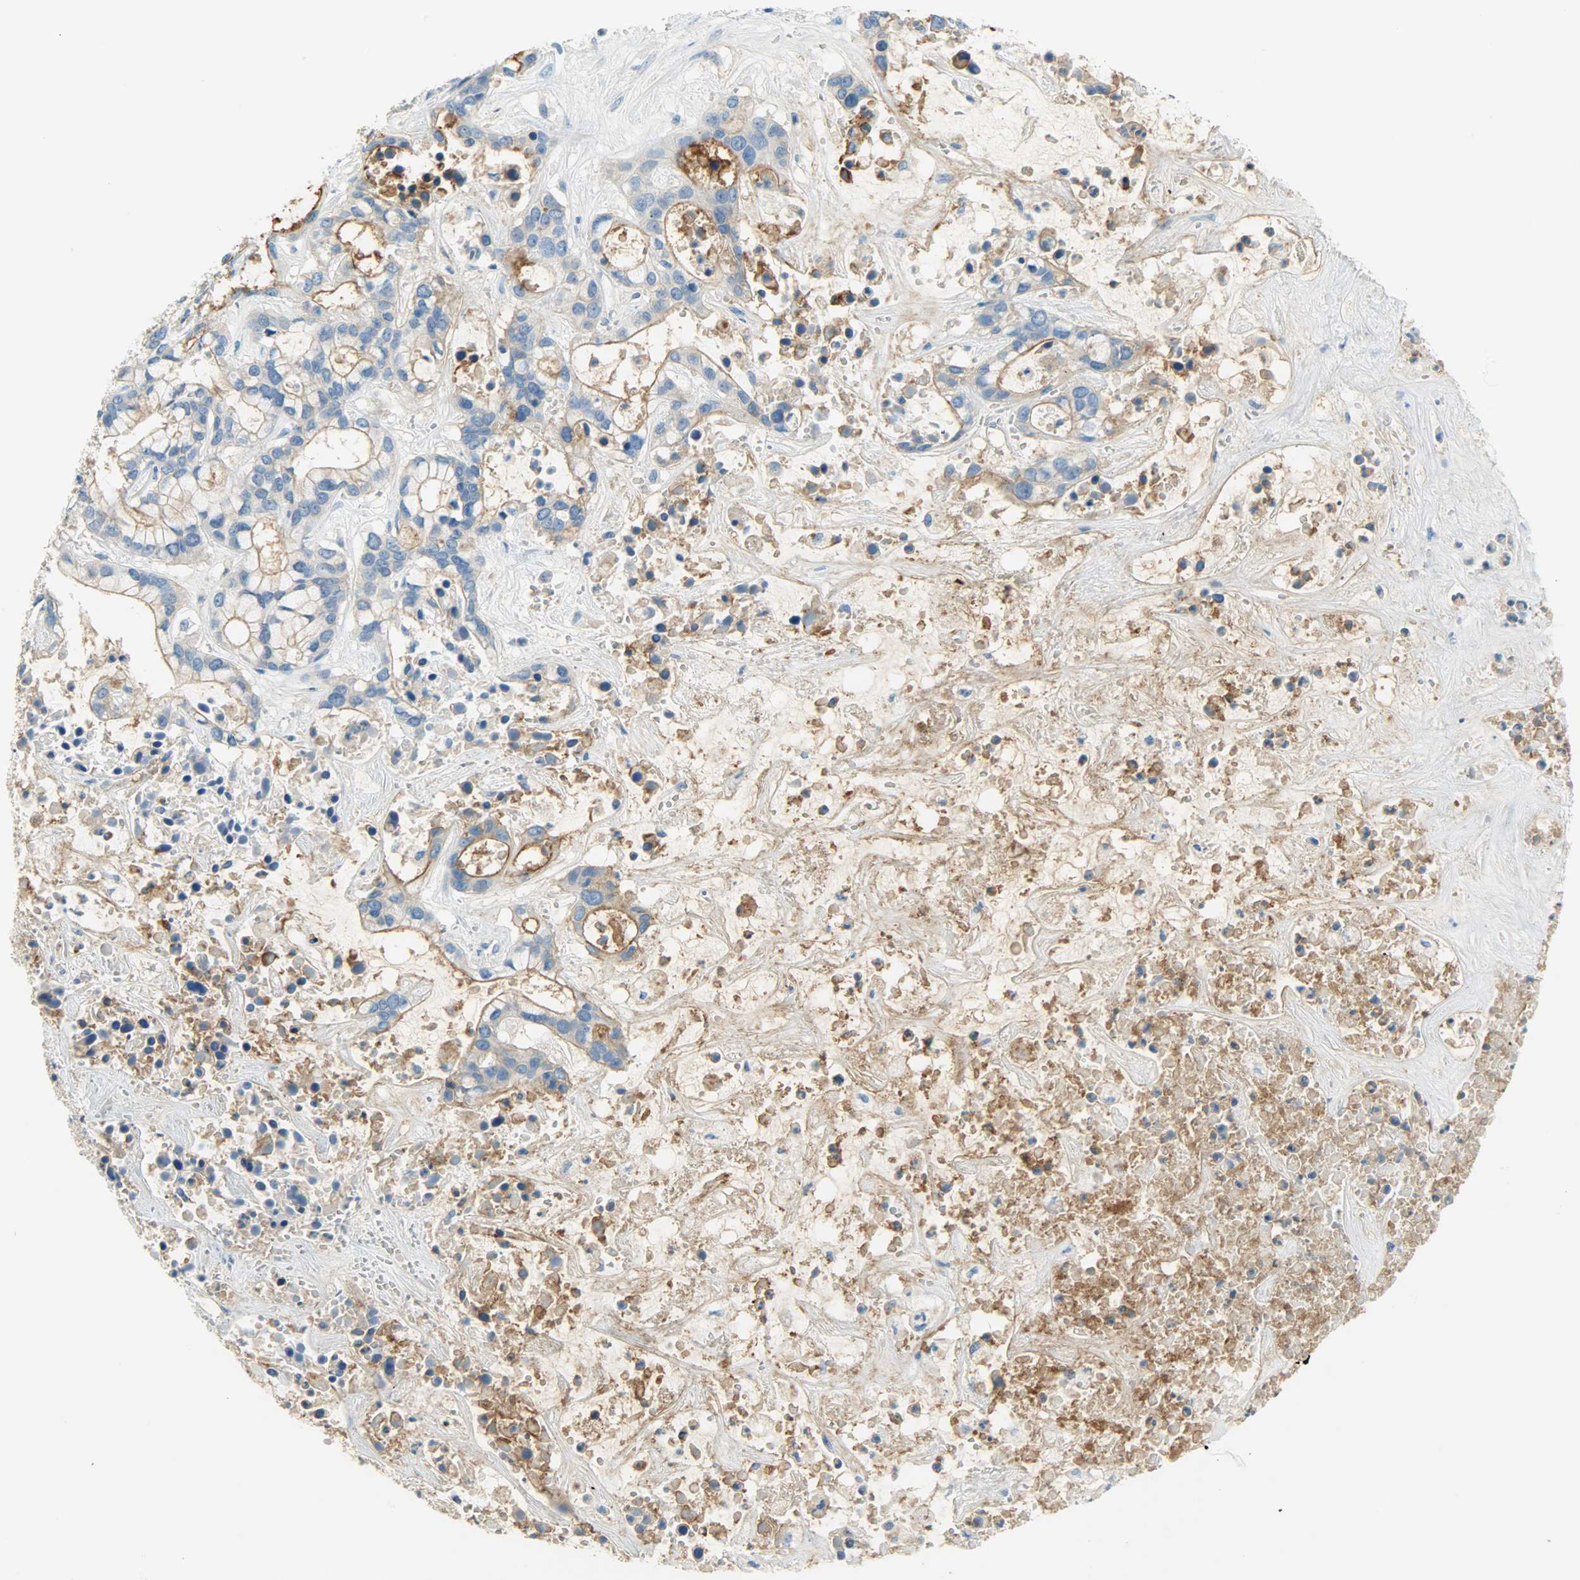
{"staining": {"intensity": "strong", "quantity": ">75%", "location": "cytoplasmic/membranous"}, "tissue": "liver cancer", "cell_type": "Tumor cells", "image_type": "cancer", "snomed": [{"axis": "morphology", "description": "Cholangiocarcinoma"}, {"axis": "topography", "description": "Liver"}], "caption": "Immunohistochemical staining of cholangiocarcinoma (liver) reveals high levels of strong cytoplasmic/membranous staining in about >75% of tumor cells.", "gene": "PROM1", "patient": {"sex": "female", "age": 65}}